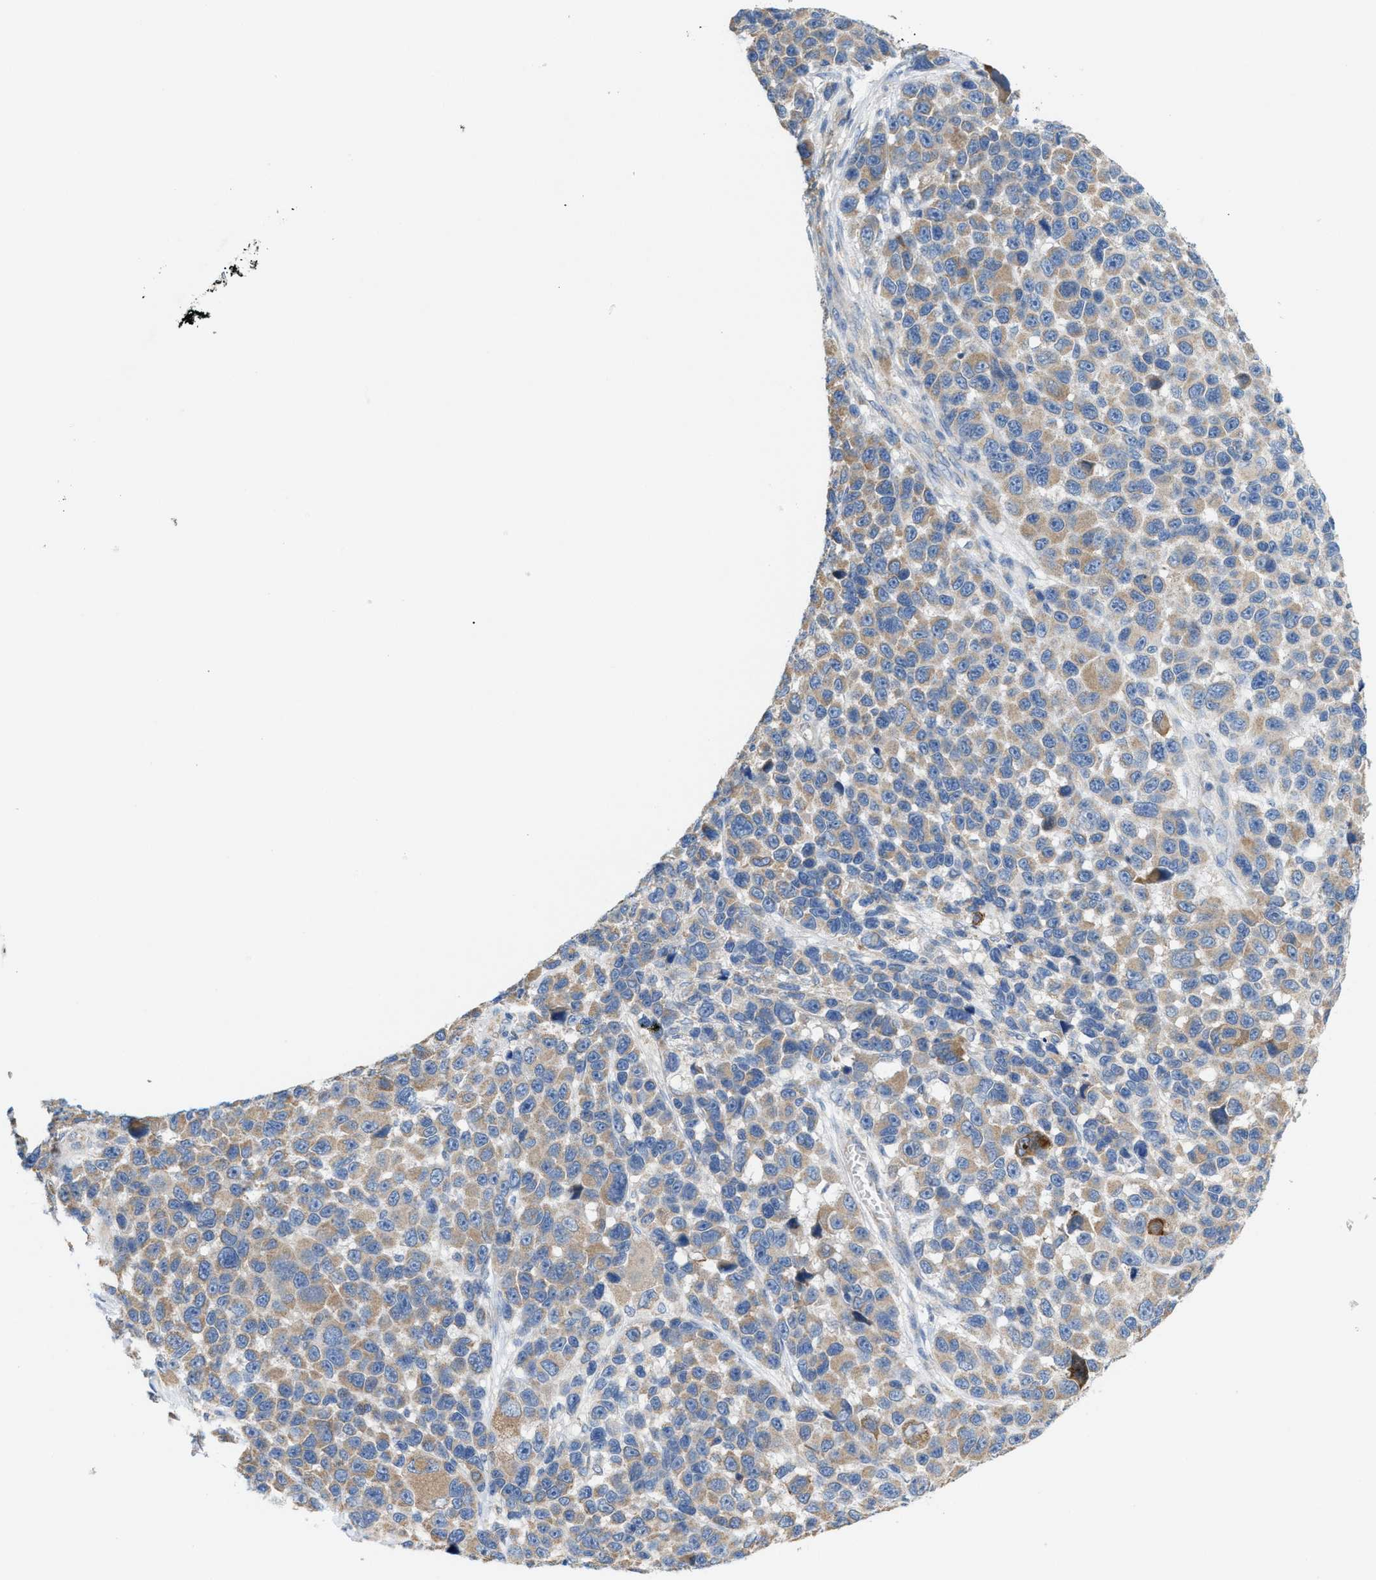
{"staining": {"intensity": "weak", "quantity": "25%-75%", "location": "cytoplasmic/membranous"}, "tissue": "melanoma", "cell_type": "Tumor cells", "image_type": "cancer", "snomed": [{"axis": "morphology", "description": "Malignant melanoma, NOS"}, {"axis": "topography", "description": "Skin"}], "caption": "Malignant melanoma tissue demonstrates weak cytoplasmic/membranous positivity in about 25%-75% of tumor cells, visualized by immunohistochemistry.", "gene": "DYNC2I1", "patient": {"sex": "male", "age": 53}}